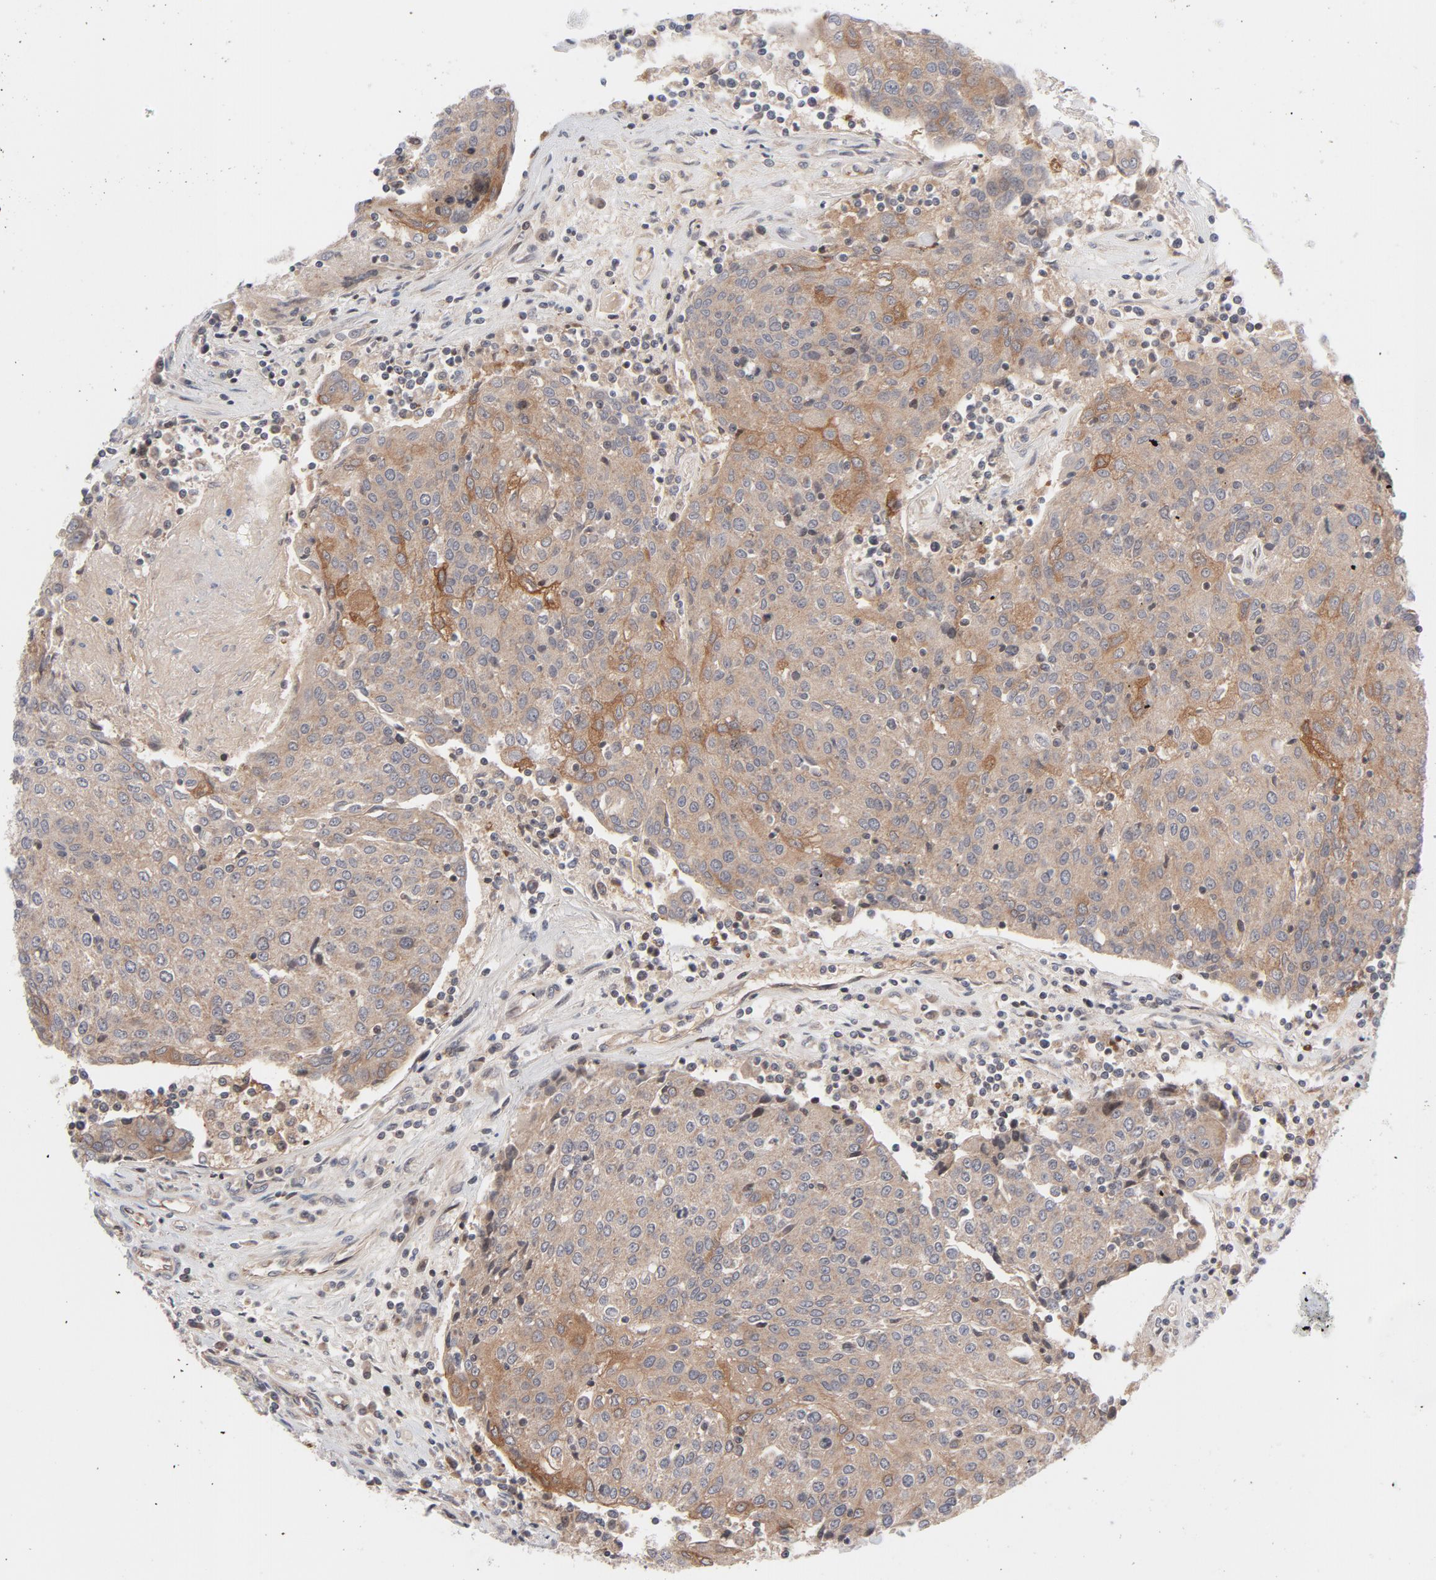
{"staining": {"intensity": "weak", "quantity": ">75%", "location": "cytoplasmic/membranous"}, "tissue": "urothelial cancer", "cell_type": "Tumor cells", "image_type": "cancer", "snomed": [{"axis": "morphology", "description": "Urothelial carcinoma, High grade"}, {"axis": "topography", "description": "Urinary bladder"}], "caption": "DAB immunohistochemical staining of human urothelial carcinoma (high-grade) displays weak cytoplasmic/membranous protein staining in about >75% of tumor cells. The staining is performed using DAB (3,3'-diaminobenzidine) brown chromogen to label protein expression. The nuclei are counter-stained blue using hematoxylin.", "gene": "DNAAF2", "patient": {"sex": "female", "age": 85}}